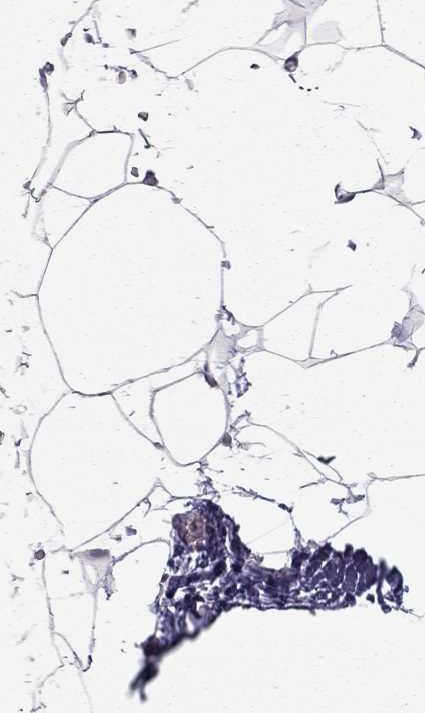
{"staining": {"intensity": "negative", "quantity": "none", "location": "none"}, "tissue": "adipose tissue", "cell_type": "Adipocytes", "image_type": "normal", "snomed": [{"axis": "morphology", "description": "Normal tissue, NOS"}, {"axis": "topography", "description": "Adipose tissue"}], "caption": "Immunohistochemical staining of benign human adipose tissue exhibits no significant staining in adipocytes.", "gene": "IL17REL", "patient": {"sex": "male", "age": 57}}